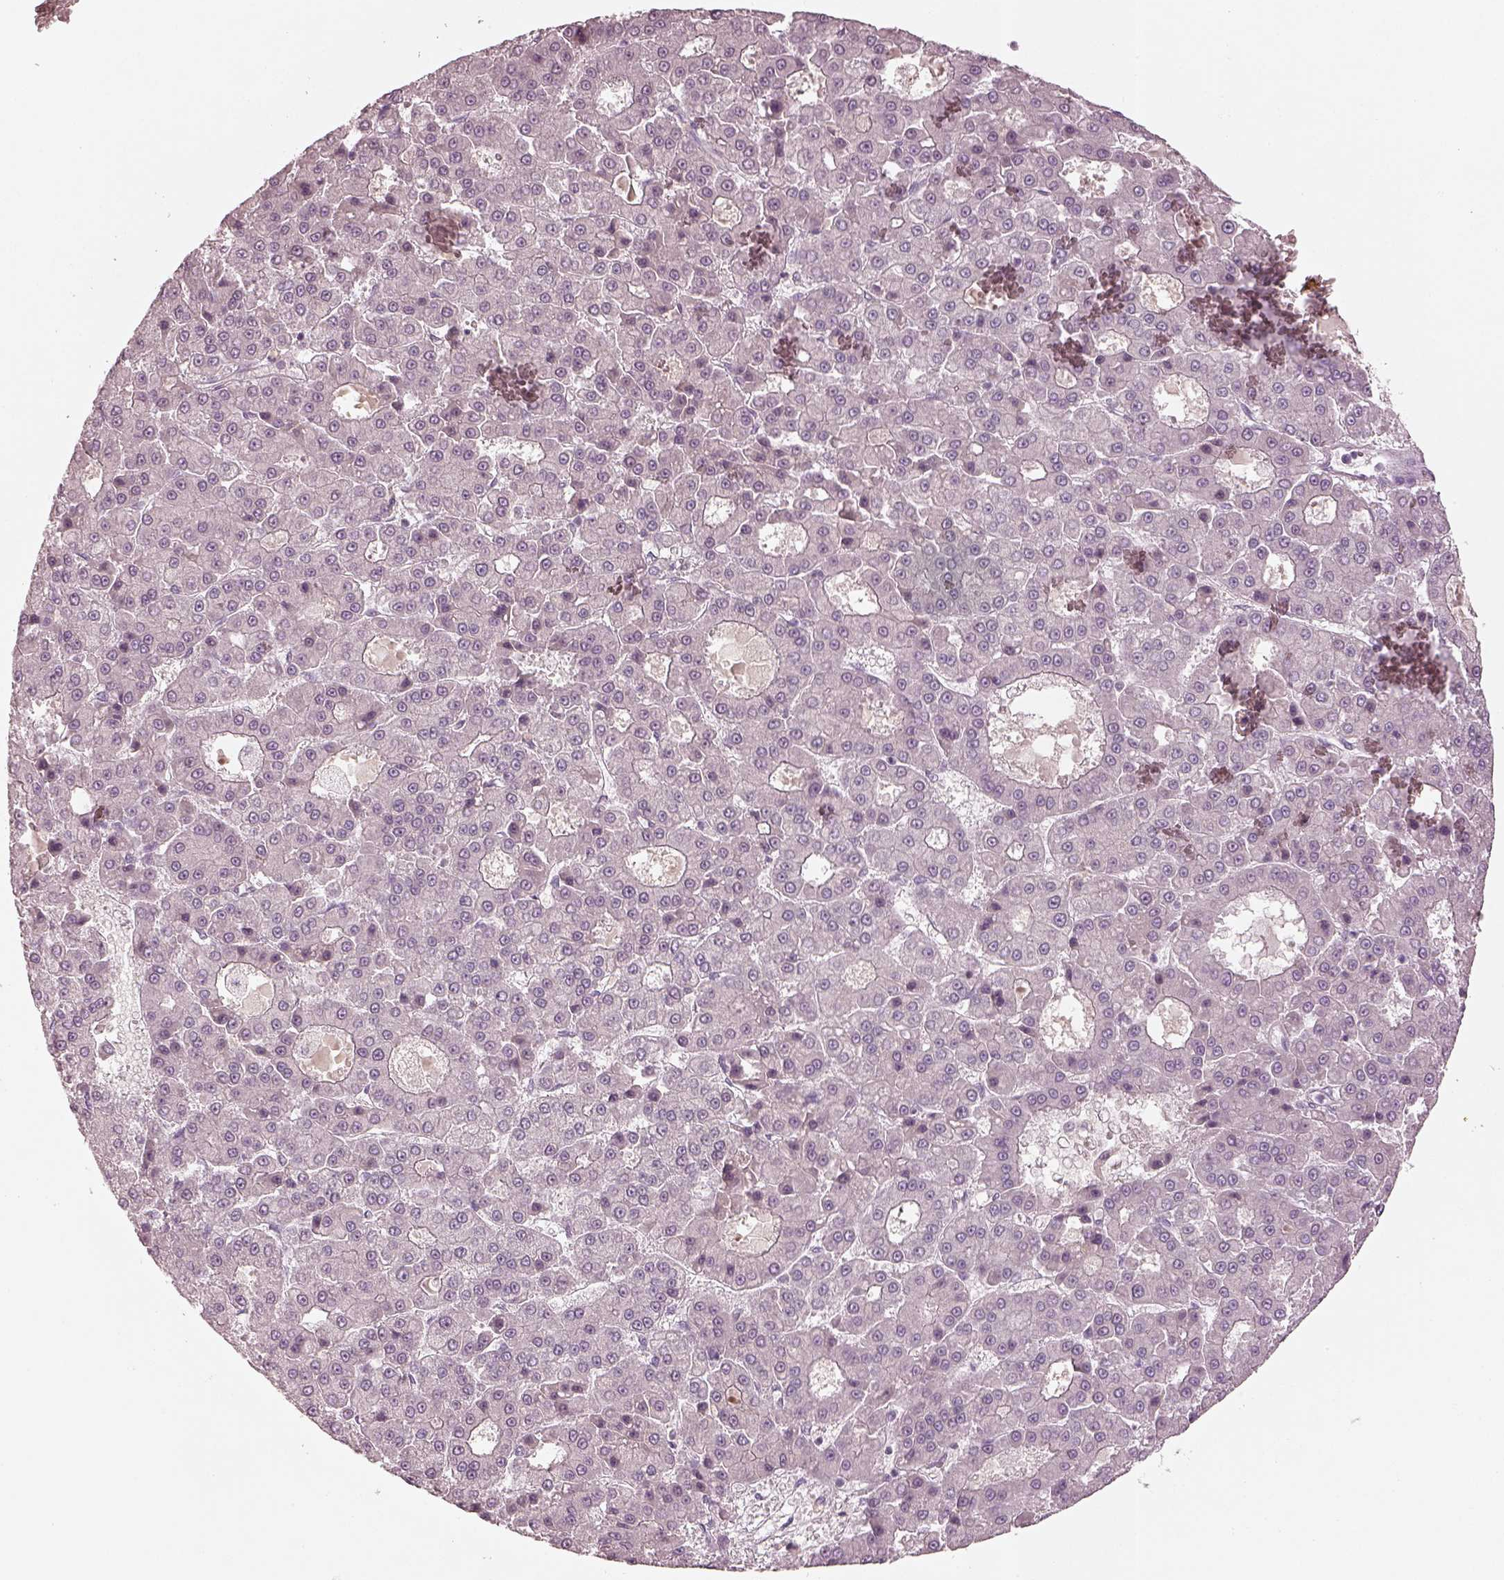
{"staining": {"intensity": "negative", "quantity": "none", "location": "none"}, "tissue": "liver cancer", "cell_type": "Tumor cells", "image_type": "cancer", "snomed": [{"axis": "morphology", "description": "Carcinoma, Hepatocellular, NOS"}, {"axis": "topography", "description": "Liver"}], "caption": "The image displays no significant expression in tumor cells of liver cancer. Brightfield microscopy of IHC stained with DAB (brown) and hematoxylin (blue), captured at high magnification.", "gene": "SPATA6L", "patient": {"sex": "male", "age": 70}}